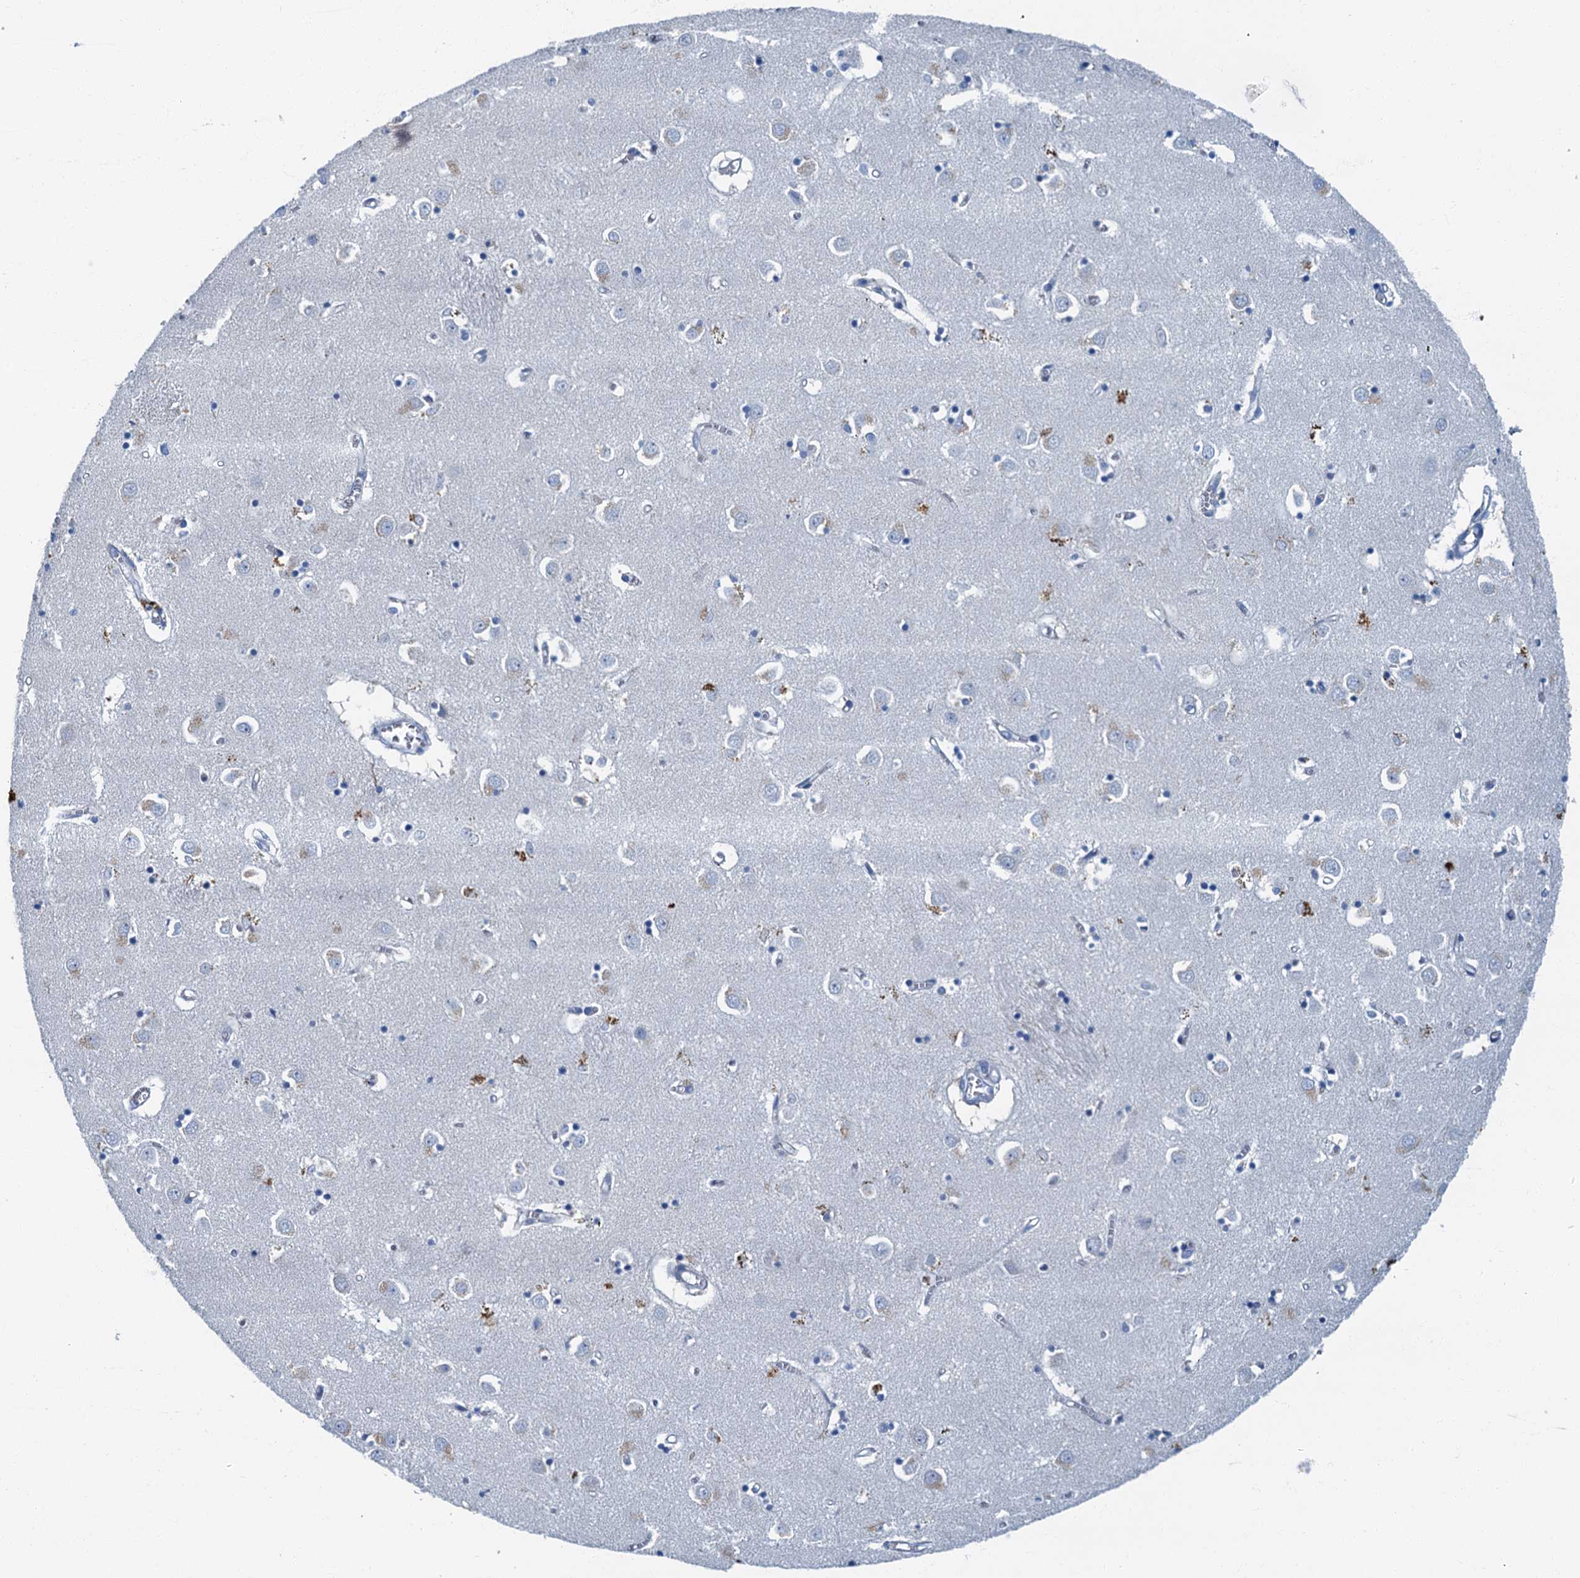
{"staining": {"intensity": "negative", "quantity": "none", "location": "none"}, "tissue": "caudate", "cell_type": "Glial cells", "image_type": "normal", "snomed": [{"axis": "morphology", "description": "Normal tissue, NOS"}, {"axis": "topography", "description": "Lateral ventricle wall"}], "caption": "A high-resolution micrograph shows immunohistochemistry staining of unremarkable caudate, which exhibits no significant positivity in glial cells.", "gene": "LYPD3", "patient": {"sex": "male", "age": 70}}